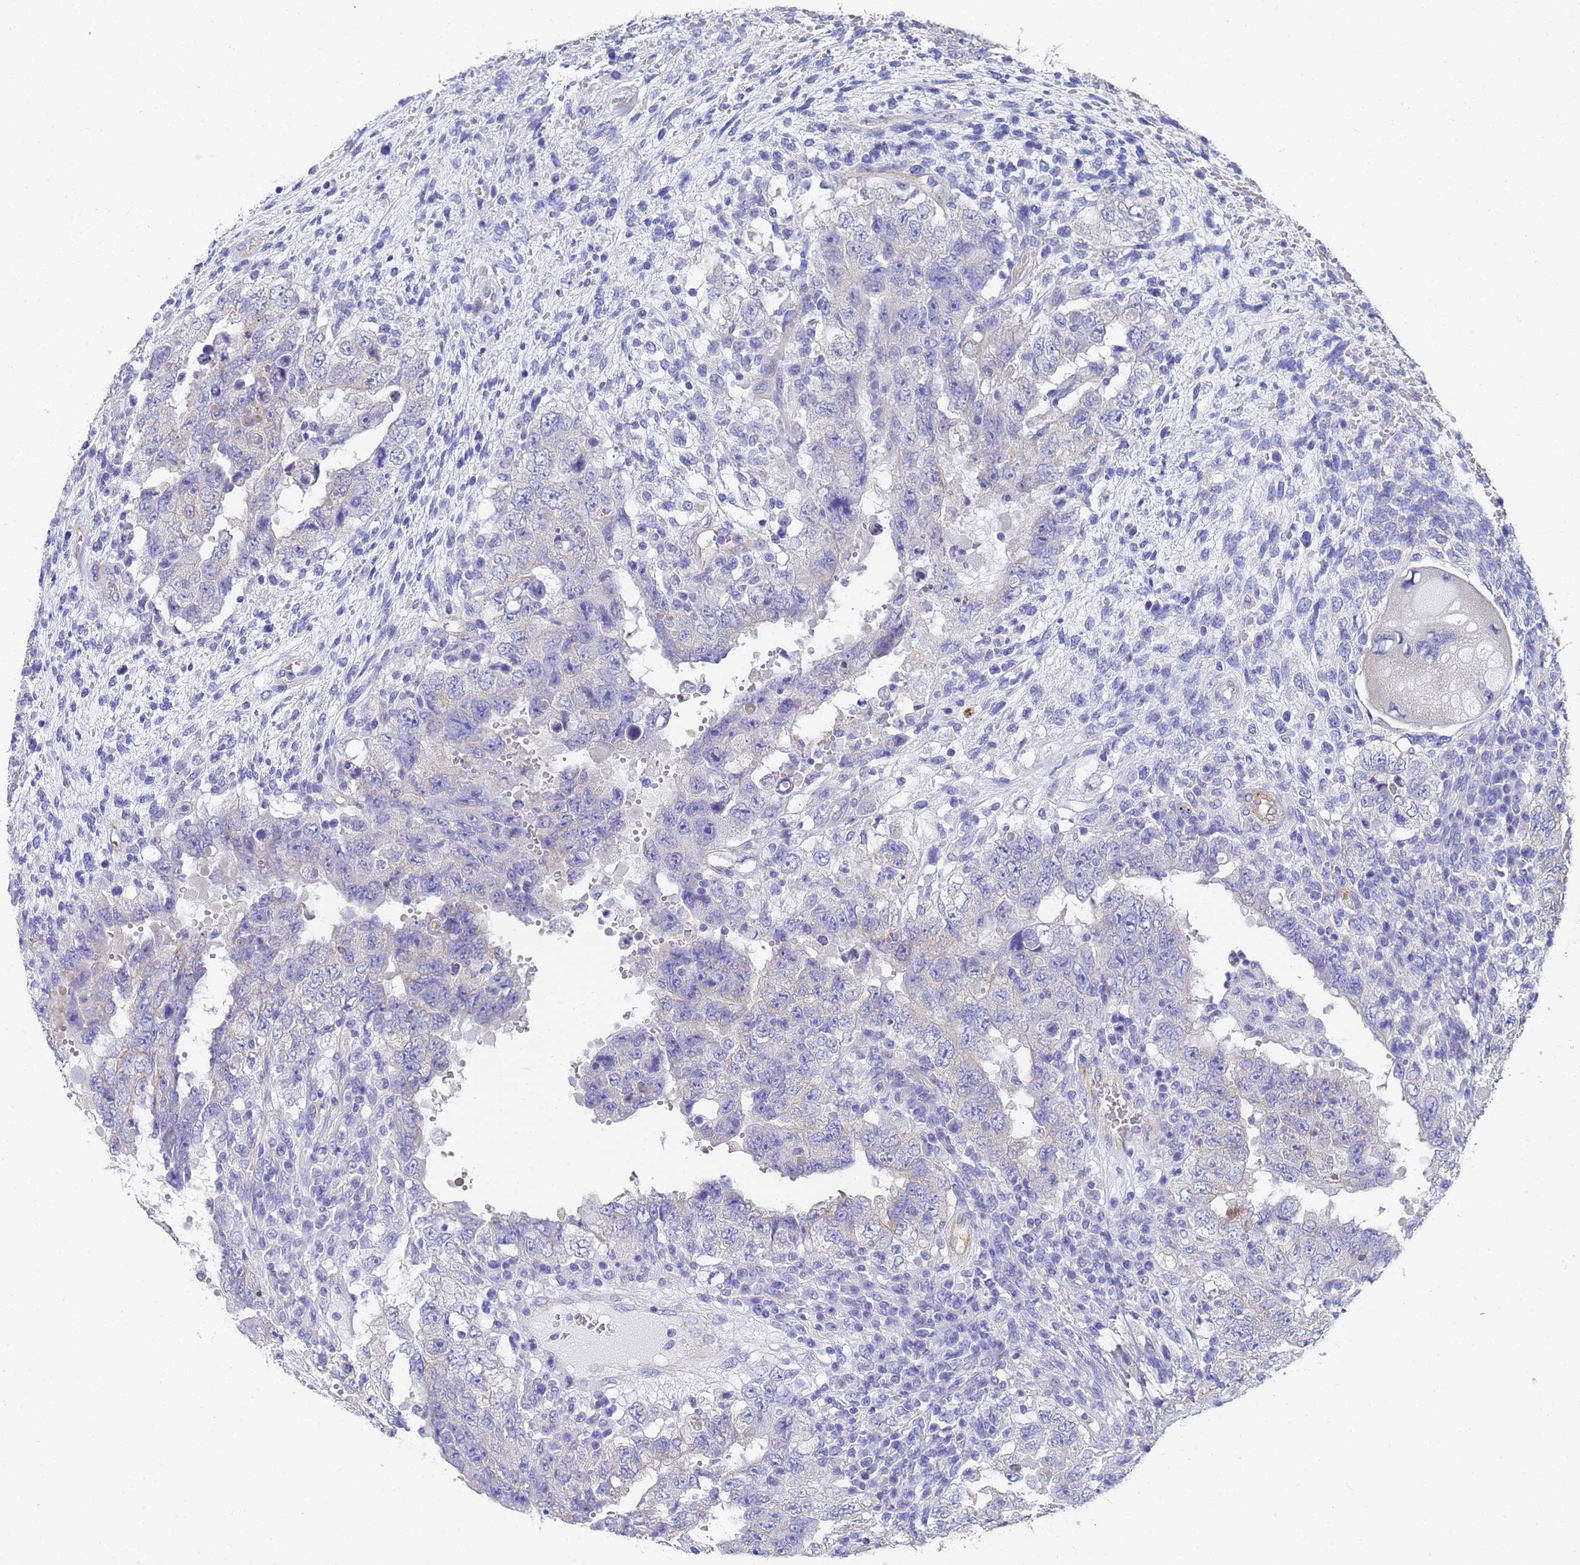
{"staining": {"intensity": "negative", "quantity": "none", "location": "none"}, "tissue": "testis cancer", "cell_type": "Tumor cells", "image_type": "cancer", "snomed": [{"axis": "morphology", "description": "Carcinoma, Embryonal, NOS"}, {"axis": "topography", "description": "Testis"}], "caption": "Tumor cells show no significant positivity in testis cancer (embryonal carcinoma).", "gene": "TUBB1", "patient": {"sex": "male", "age": 26}}